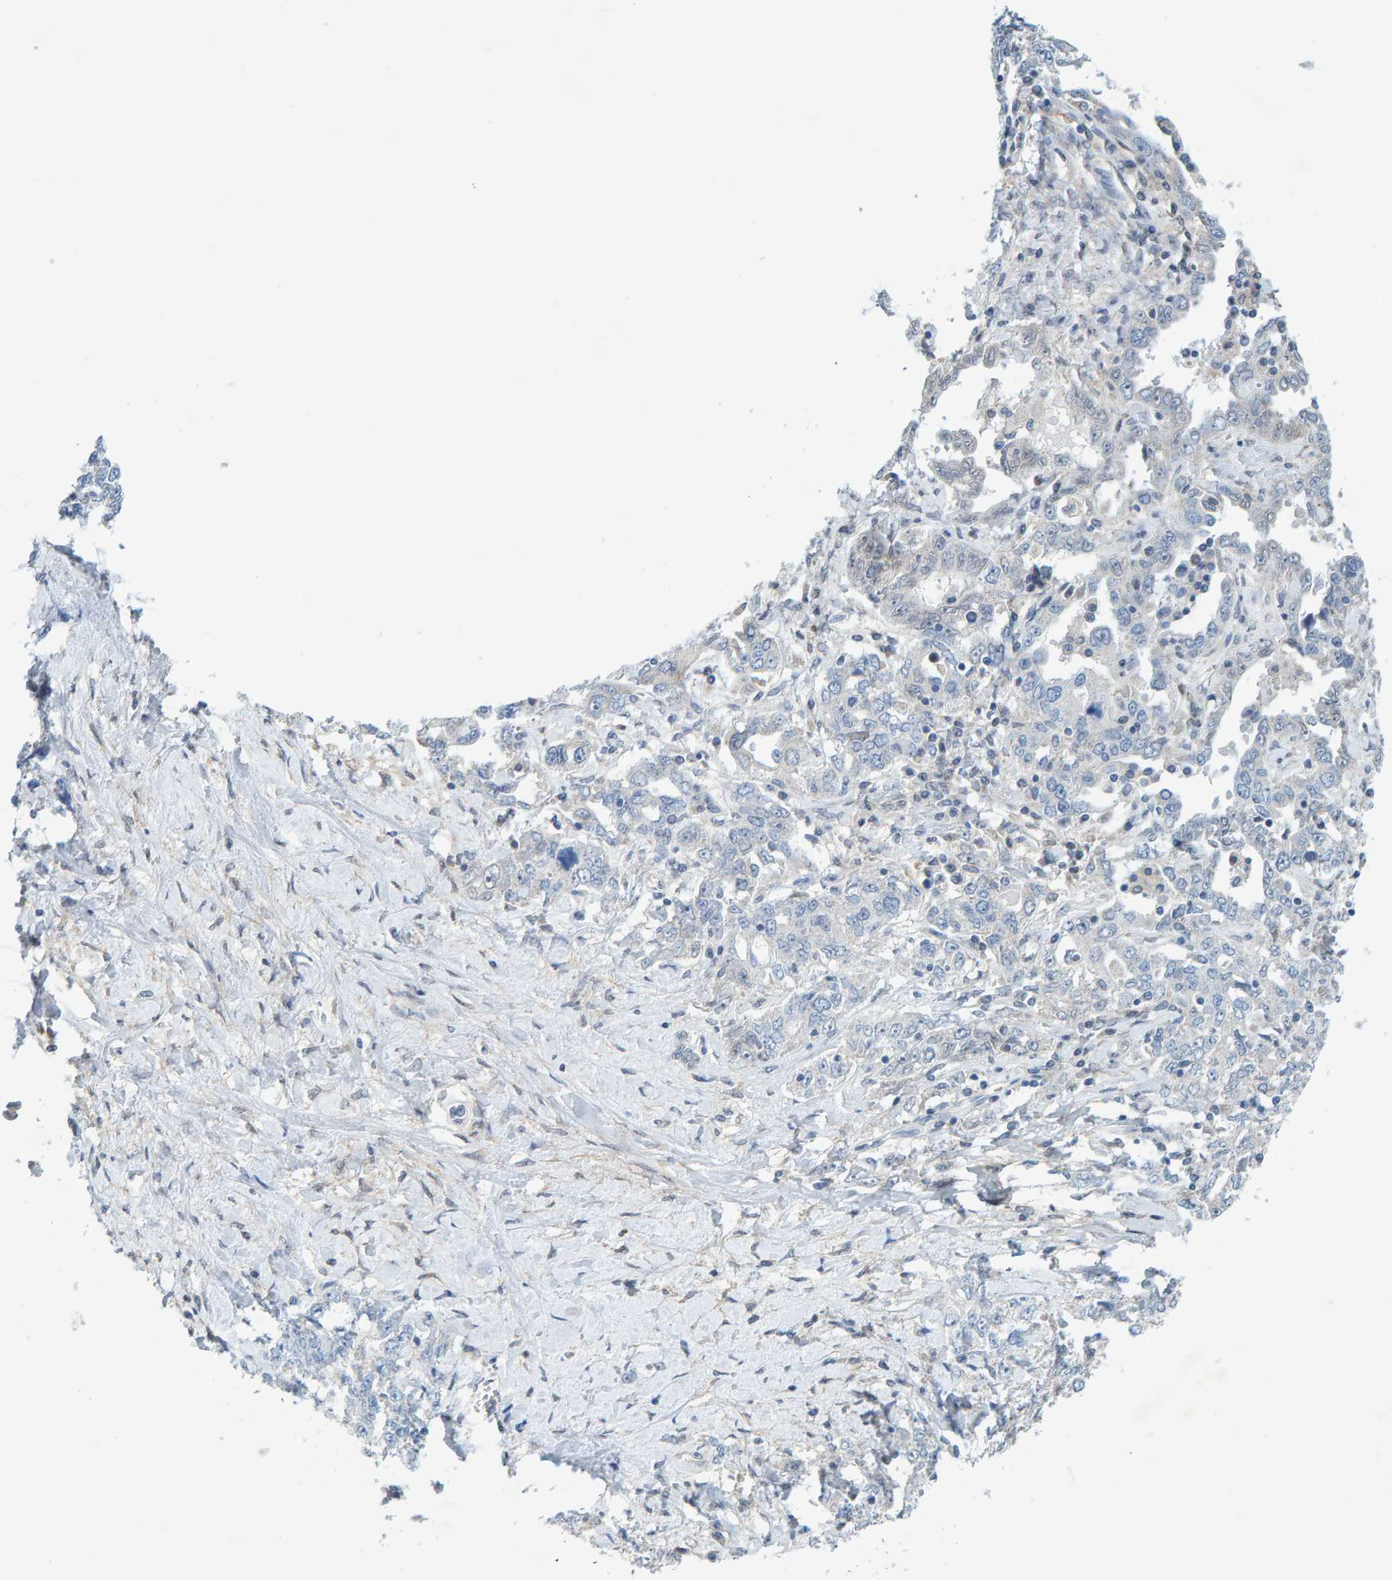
{"staining": {"intensity": "negative", "quantity": "none", "location": "none"}, "tissue": "ovarian cancer", "cell_type": "Tumor cells", "image_type": "cancer", "snomed": [{"axis": "morphology", "description": "Carcinoma, endometroid"}, {"axis": "topography", "description": "Ovary"}], "caption": "High magnification brightfield microscopy of ovarian endometroid carcinoma stained with DAB (3,3'-diaminobenzidine) (brown) and counterstained with hematoxylin (blue): tumor cells show no significant expression.", "gene": "ALAD", "patient": {"sex": "female", "age": 62}}